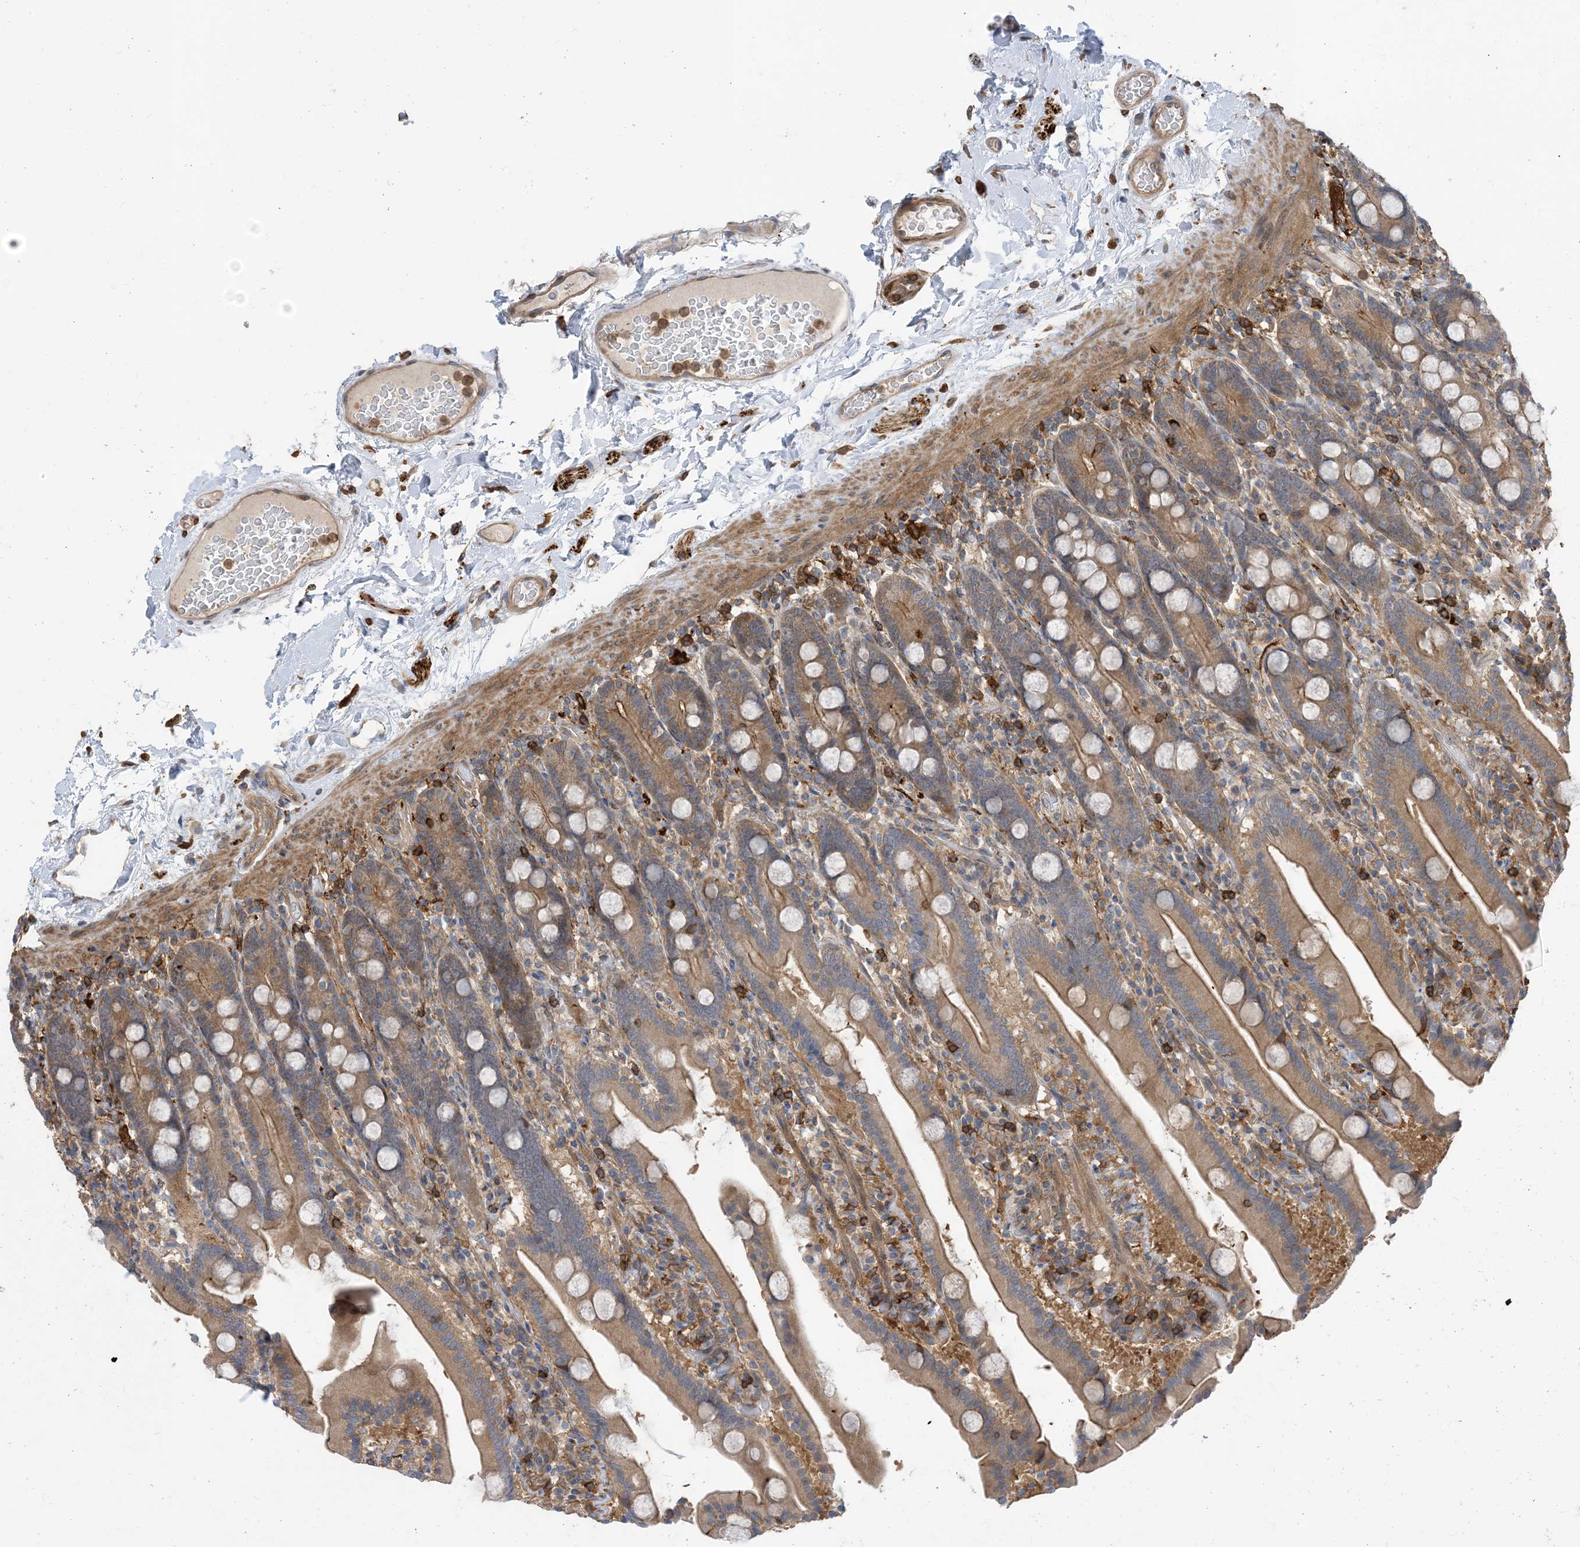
{"staining": {"intensity": "moderate", "quantity": "25%-75%", "location": "cytoplasmic/membranous"}, "tissue": "duodenum", "cell_type": "Glandular cells", "image_type": "normal", "snomed": [{"axis": "morphology", "description": "Normal tissue, NOS"}, {"axis": "topography", "description": "Duodenum"}], "caption": "This micrograph reveals normal duodenum stained with IHC to label a protein in brown. The cytoplasmic/membranous of glandular cells show moderate positivity for the protein. Nuclei are counter-stained blue.", "gene": "HS1BP3", "patient": {"sex": "male", "age": 55}}